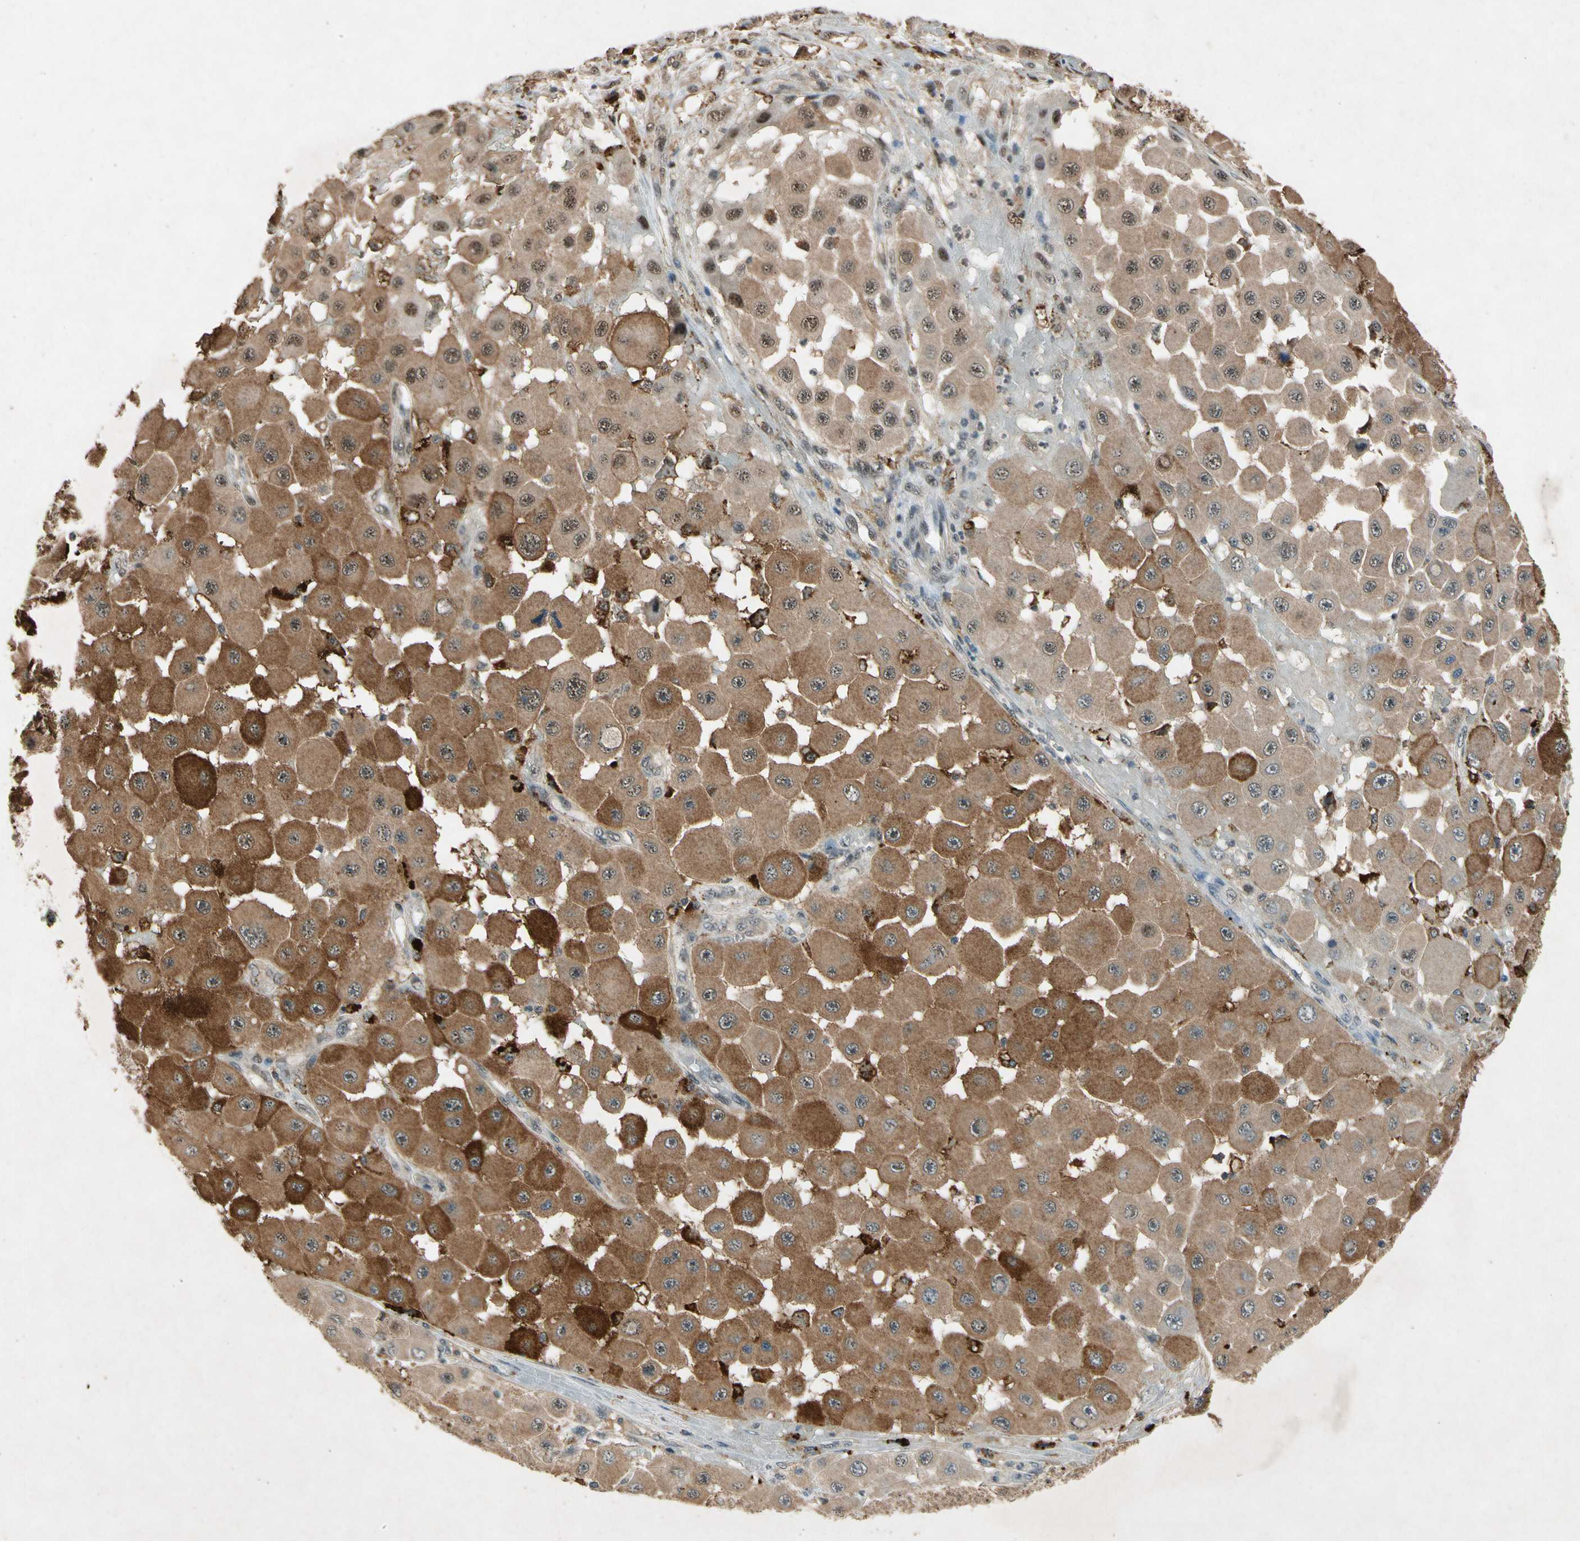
{"staining": {"intensity": "moderate", "quantity": ">75%", "location": "cytoplasmic/membranous,nuclear"}, "tissue": "melanoma", "cell_type": "Tumor cells", "image_type": "cancer", "snomed": [{"axis": "morphology", "description": "Malignant melanoma, NOS"}, {"axis": "topography", "description": "Skin"}], "caption": "Tumor cells demonstrate moderate cytoplasmic/membranous and nuclear staining in about >75% of cells in melanoma.", "gene": "PML", "patient": {"sex": "female", "age": 81}}